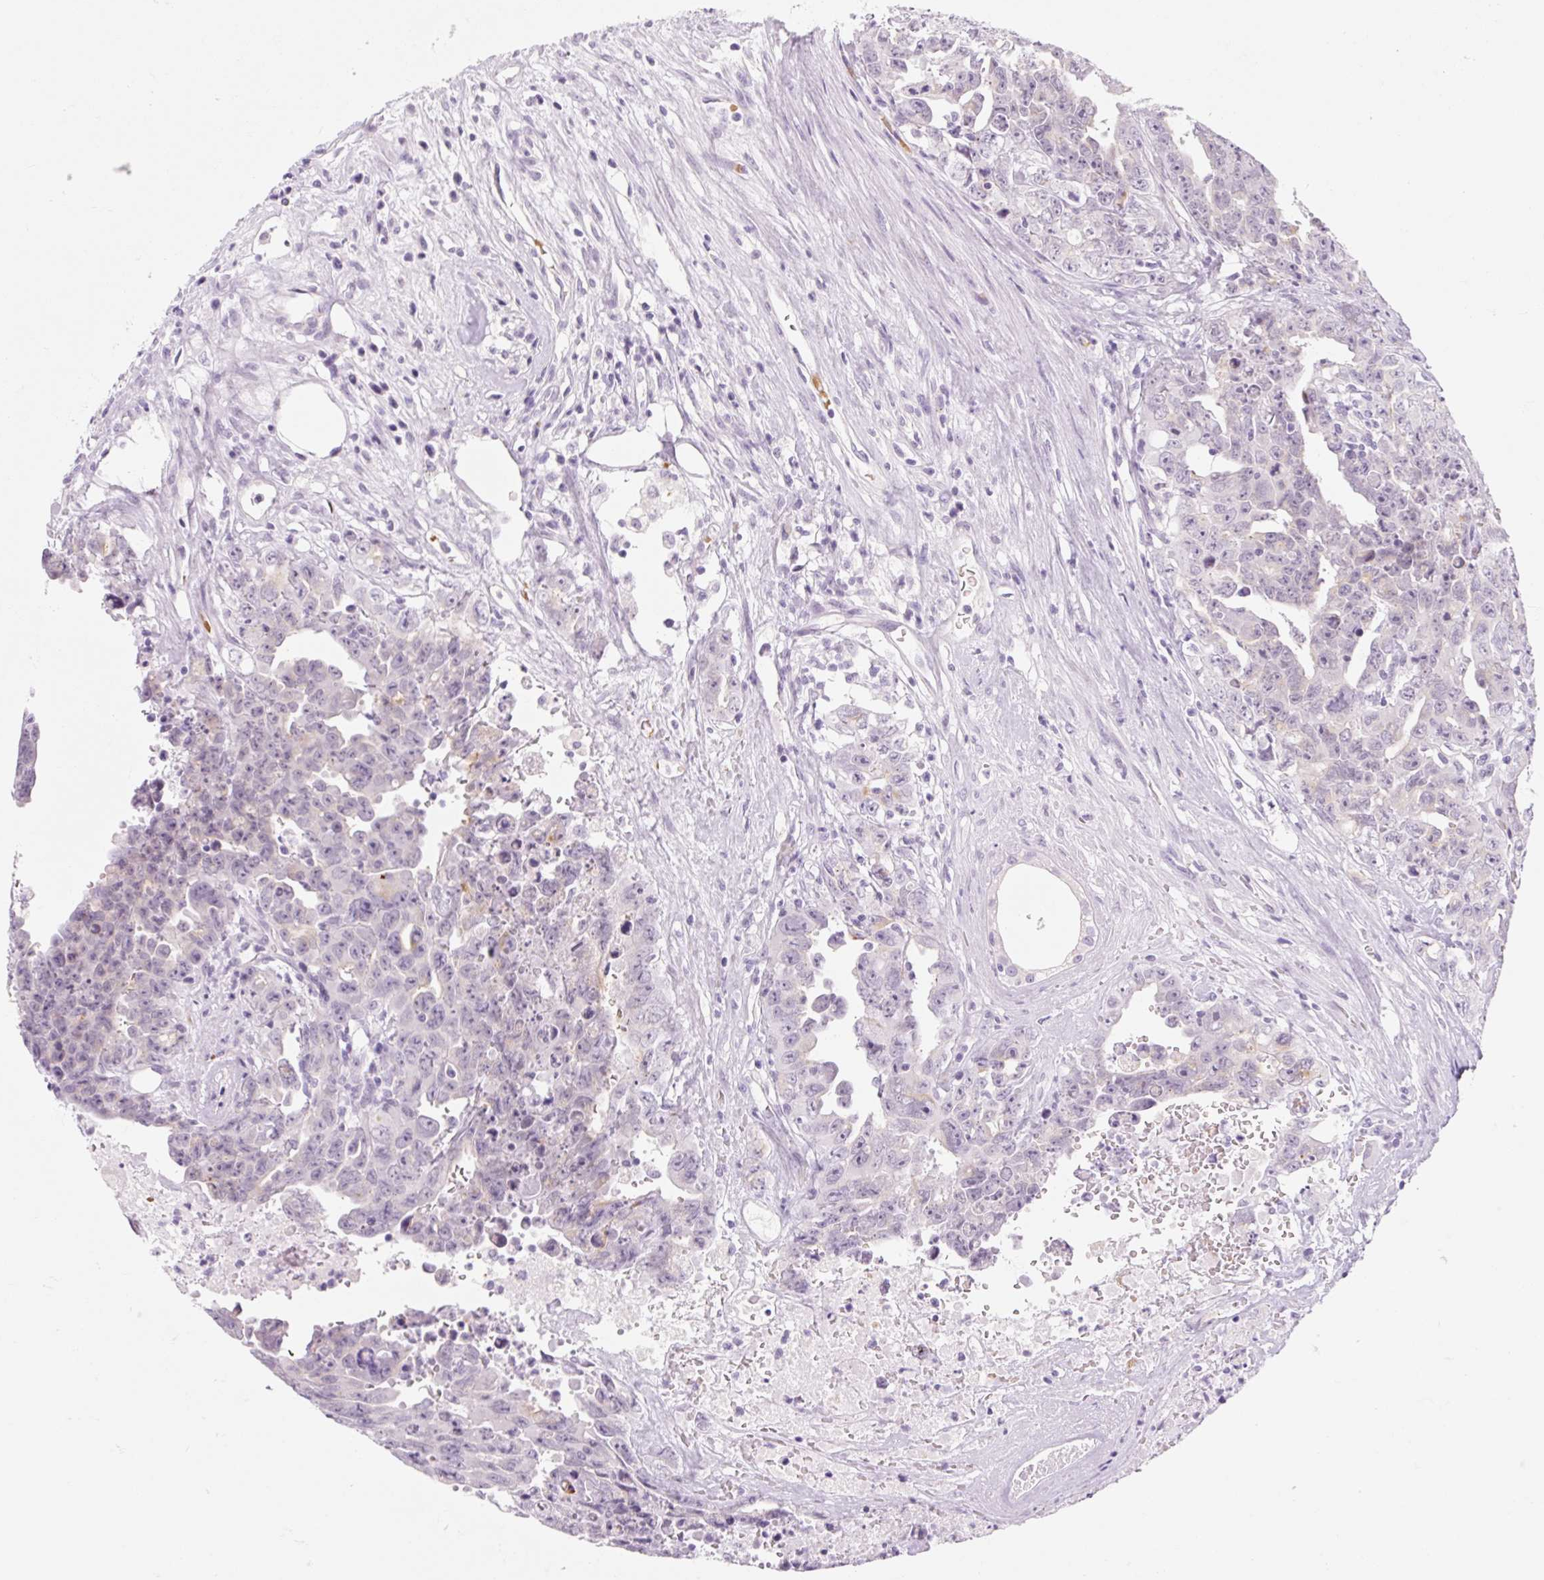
{"staining": {"intensity": "negative", "quantity": "none", "location": "none"}, "tissue": "testis cancer", "cell_type": "Tumor cells", "image_type": "cancer", "snomed": [{"axis": "morphology", "description": "Carcinoma, Embryonal, NOS"}, {"axis": "topography", "description": "Testis"}], "caption": "Tumor cells show no significant protein positivity in testis cancer. (DAB (3,3'-diaminobenzidine) immunohistochemistry with hematoxylin counter stain).", "gene": "TAF1L", "patient": {"sex": "male", "age": 24}}